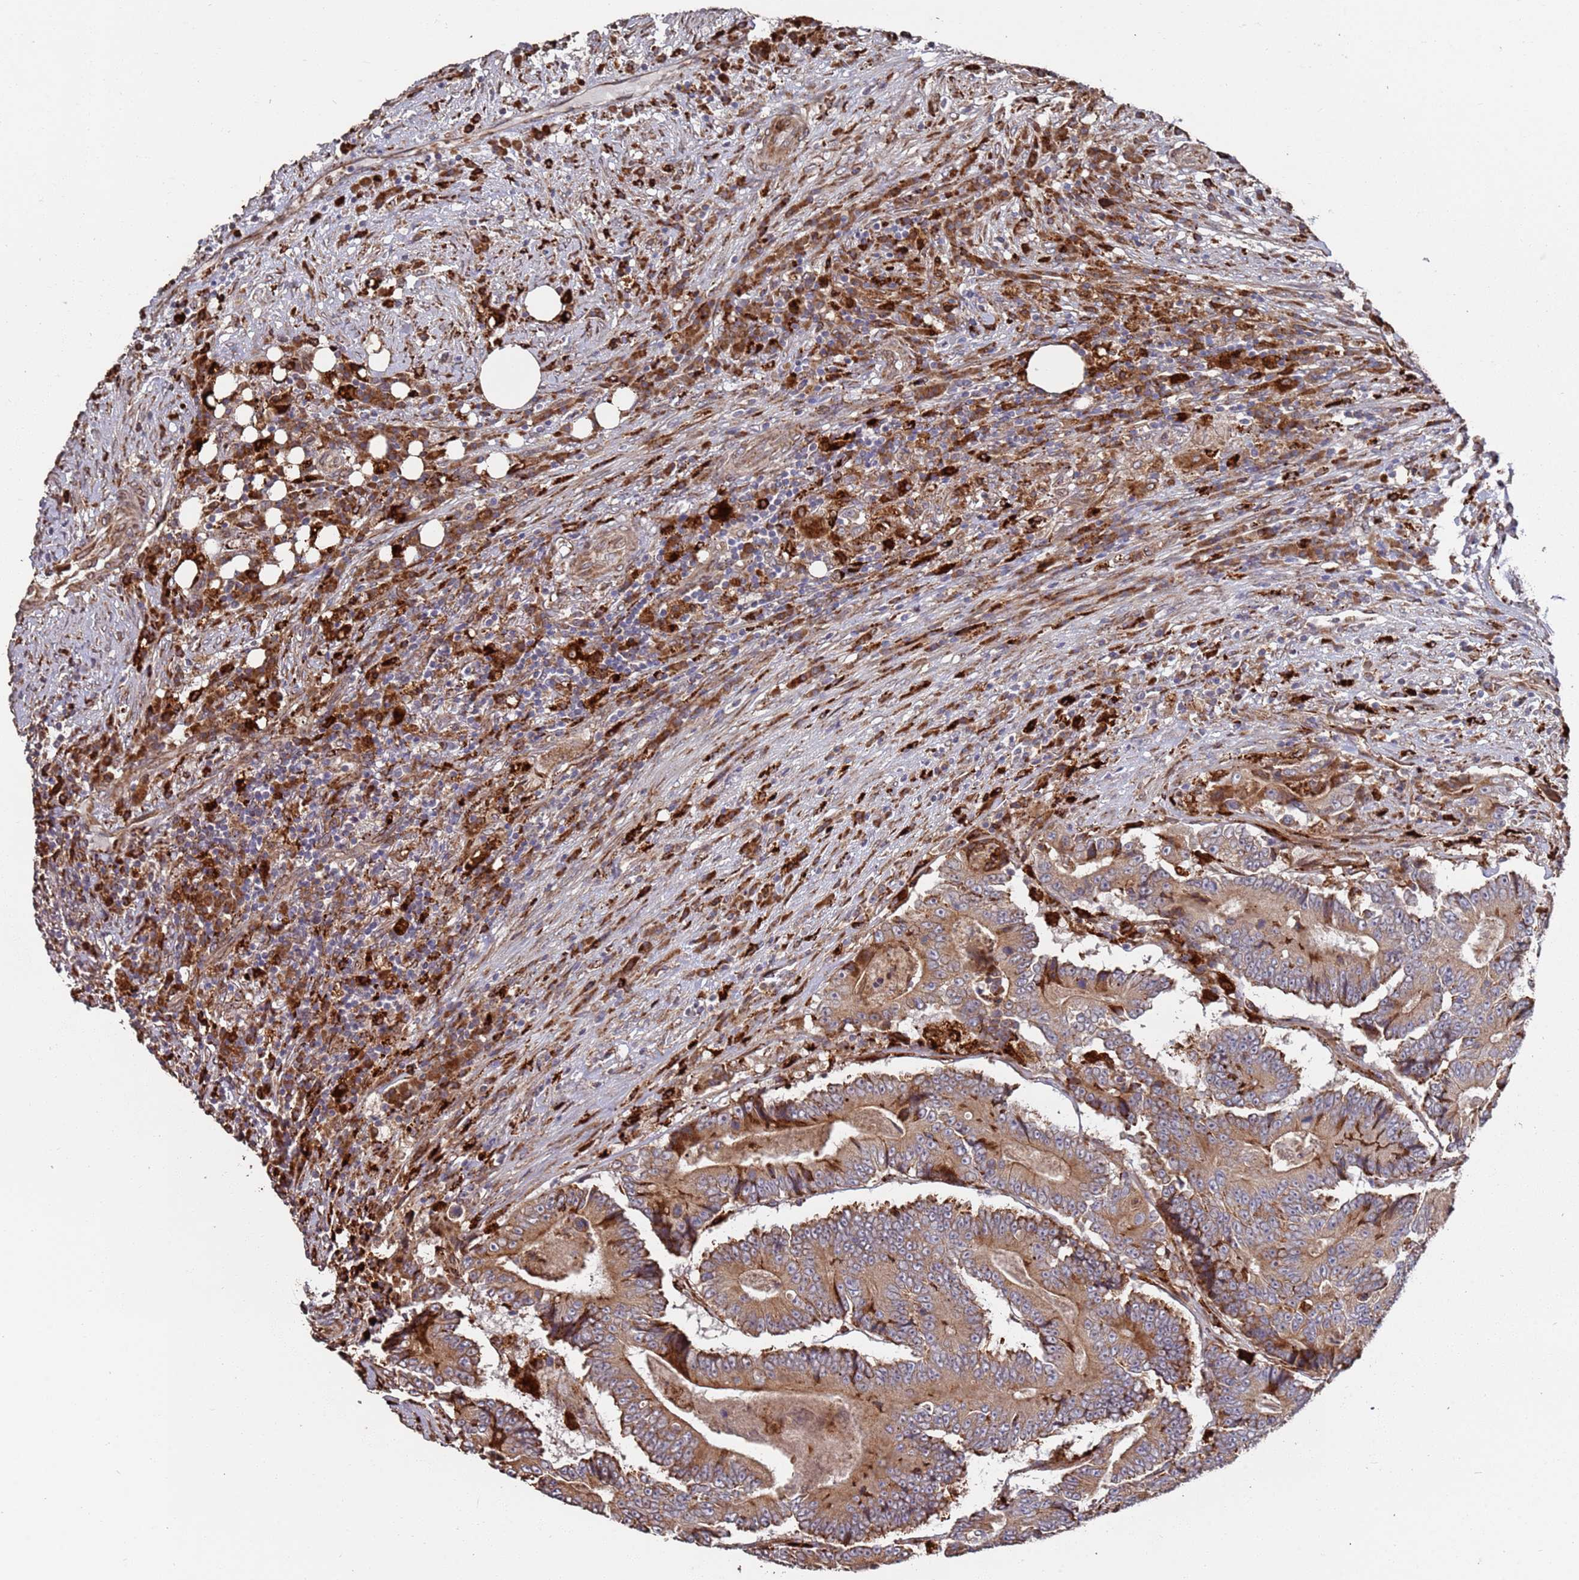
{"staining": {"intensity": "moderate", "quantity": ">75%", "location": "cytoplasmic/membranous"}, "tissue": "colorectal cancer", "cell_type": "Tumor cells", "image_type": "cancer", "snomed": [{"axis": "morphology", "description": "Adenocarcinoma, NOS"}, {"axis": "topography", "description": "Colon"}], "caption": "Immunohistochemistry staining of colorectal cancer, which demonstrates medium levels of moderate cytoplasmic/membranous staining in about >75% of tumor cells indicating moderate cytoplasmic/membranous protein staining. The staining was performed using DAB (brown) for protein detection and nuclei were counterstained in hematoxylin (blue).", "gene": "LACC1", "patient": {"sex": "male", "age": 83}}